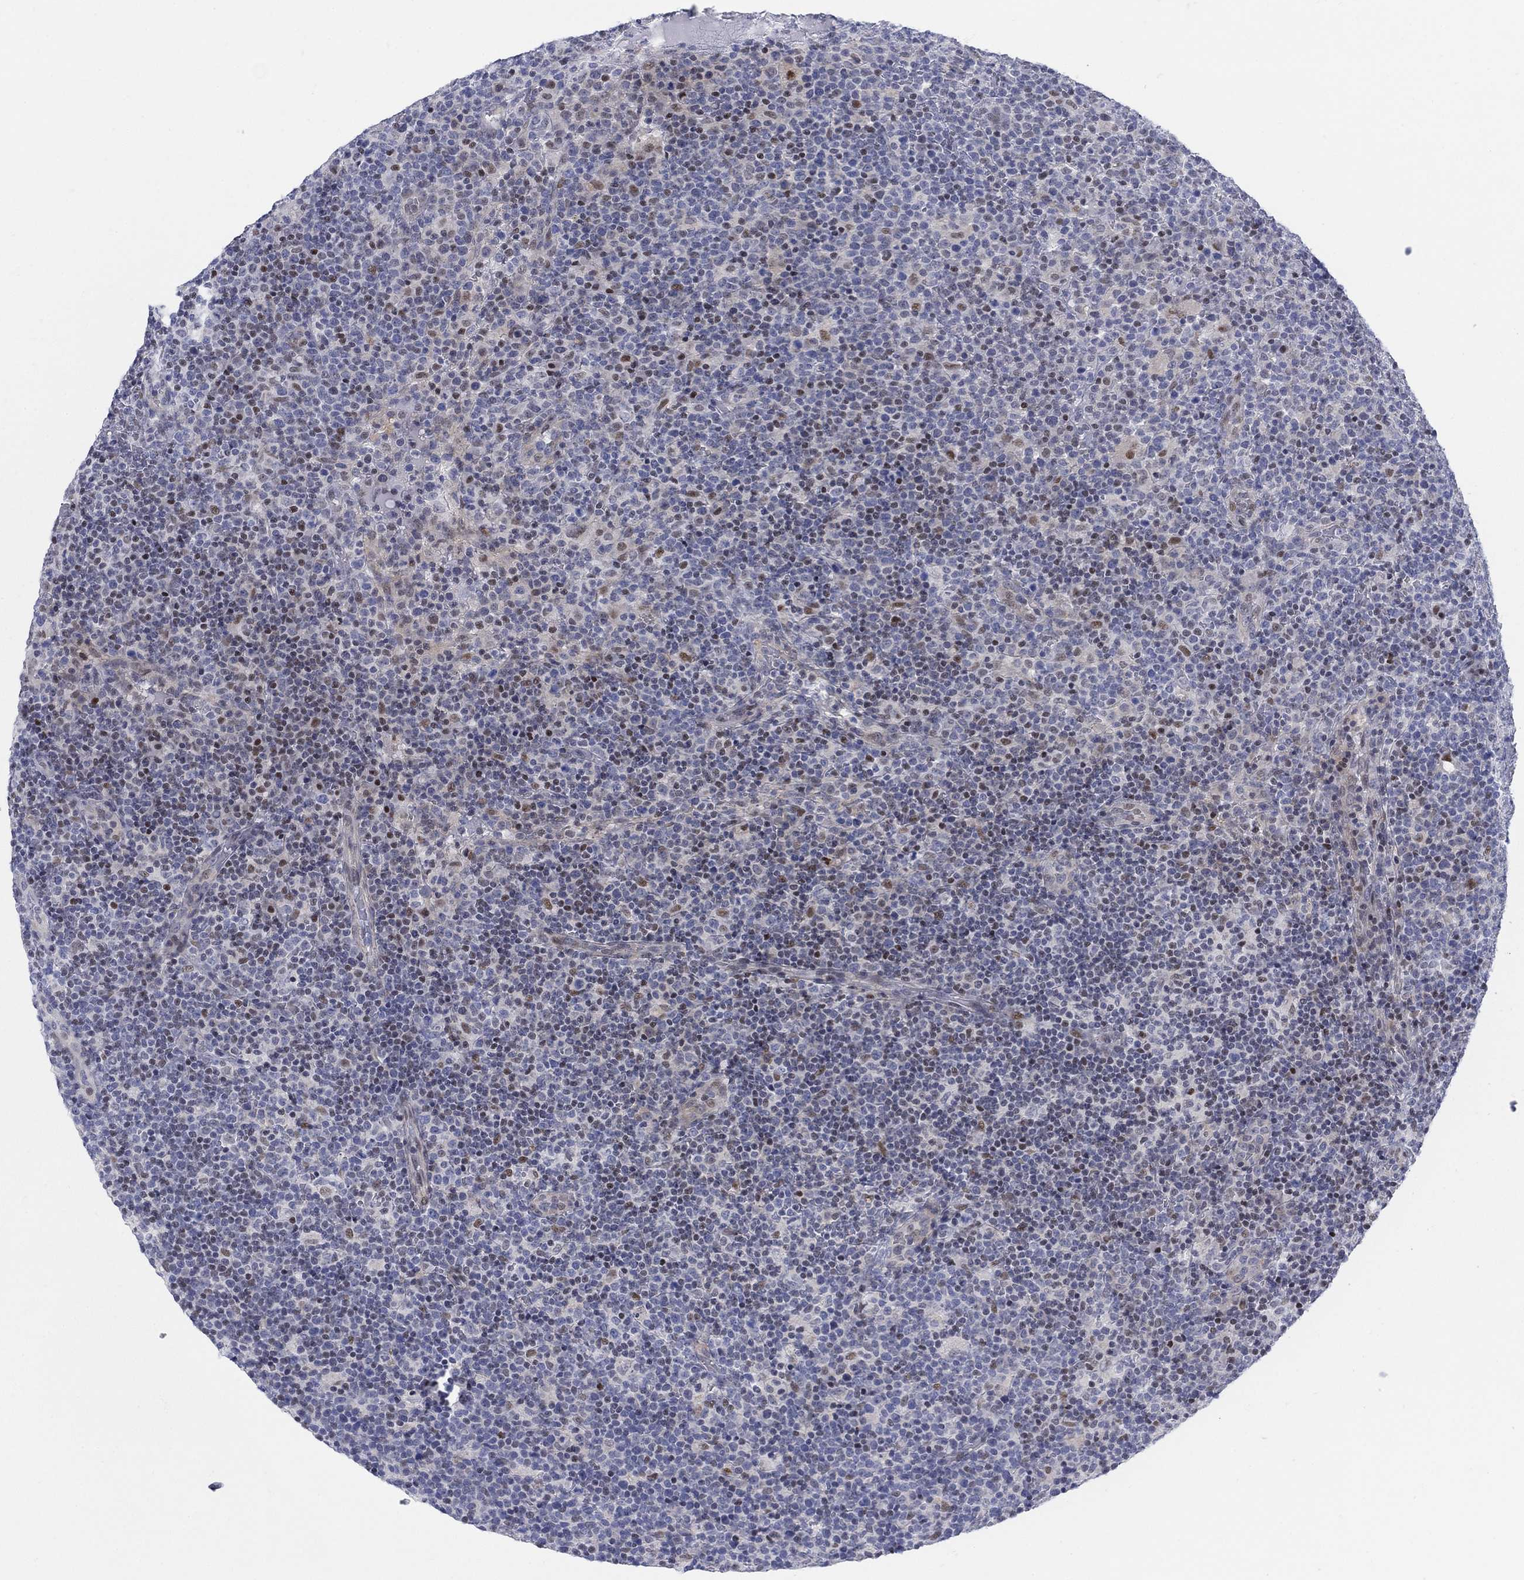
{"staining": {"intensity": "moderate", "quantity": "<25%", "location": "nuclear"}, "tissue": "lymphoma", "cell_type": "Tumor cells", "image_type": "cancer", "snomed": [{"axis": "morphology", "description": "Malignant lymphoma, non-Hodgkin's type, High grade"}, {"axis": "topography", "description": "Lymph node"}], "caption": "DAB (3,3'-diaminobenzidine) immunohistochemical staining of human lymphoma exhibits moderate nuclear protein staining in about <25% of tumor cells.", "gene": "MYO3A", "patient": {"sex": "male", "age": 61}}